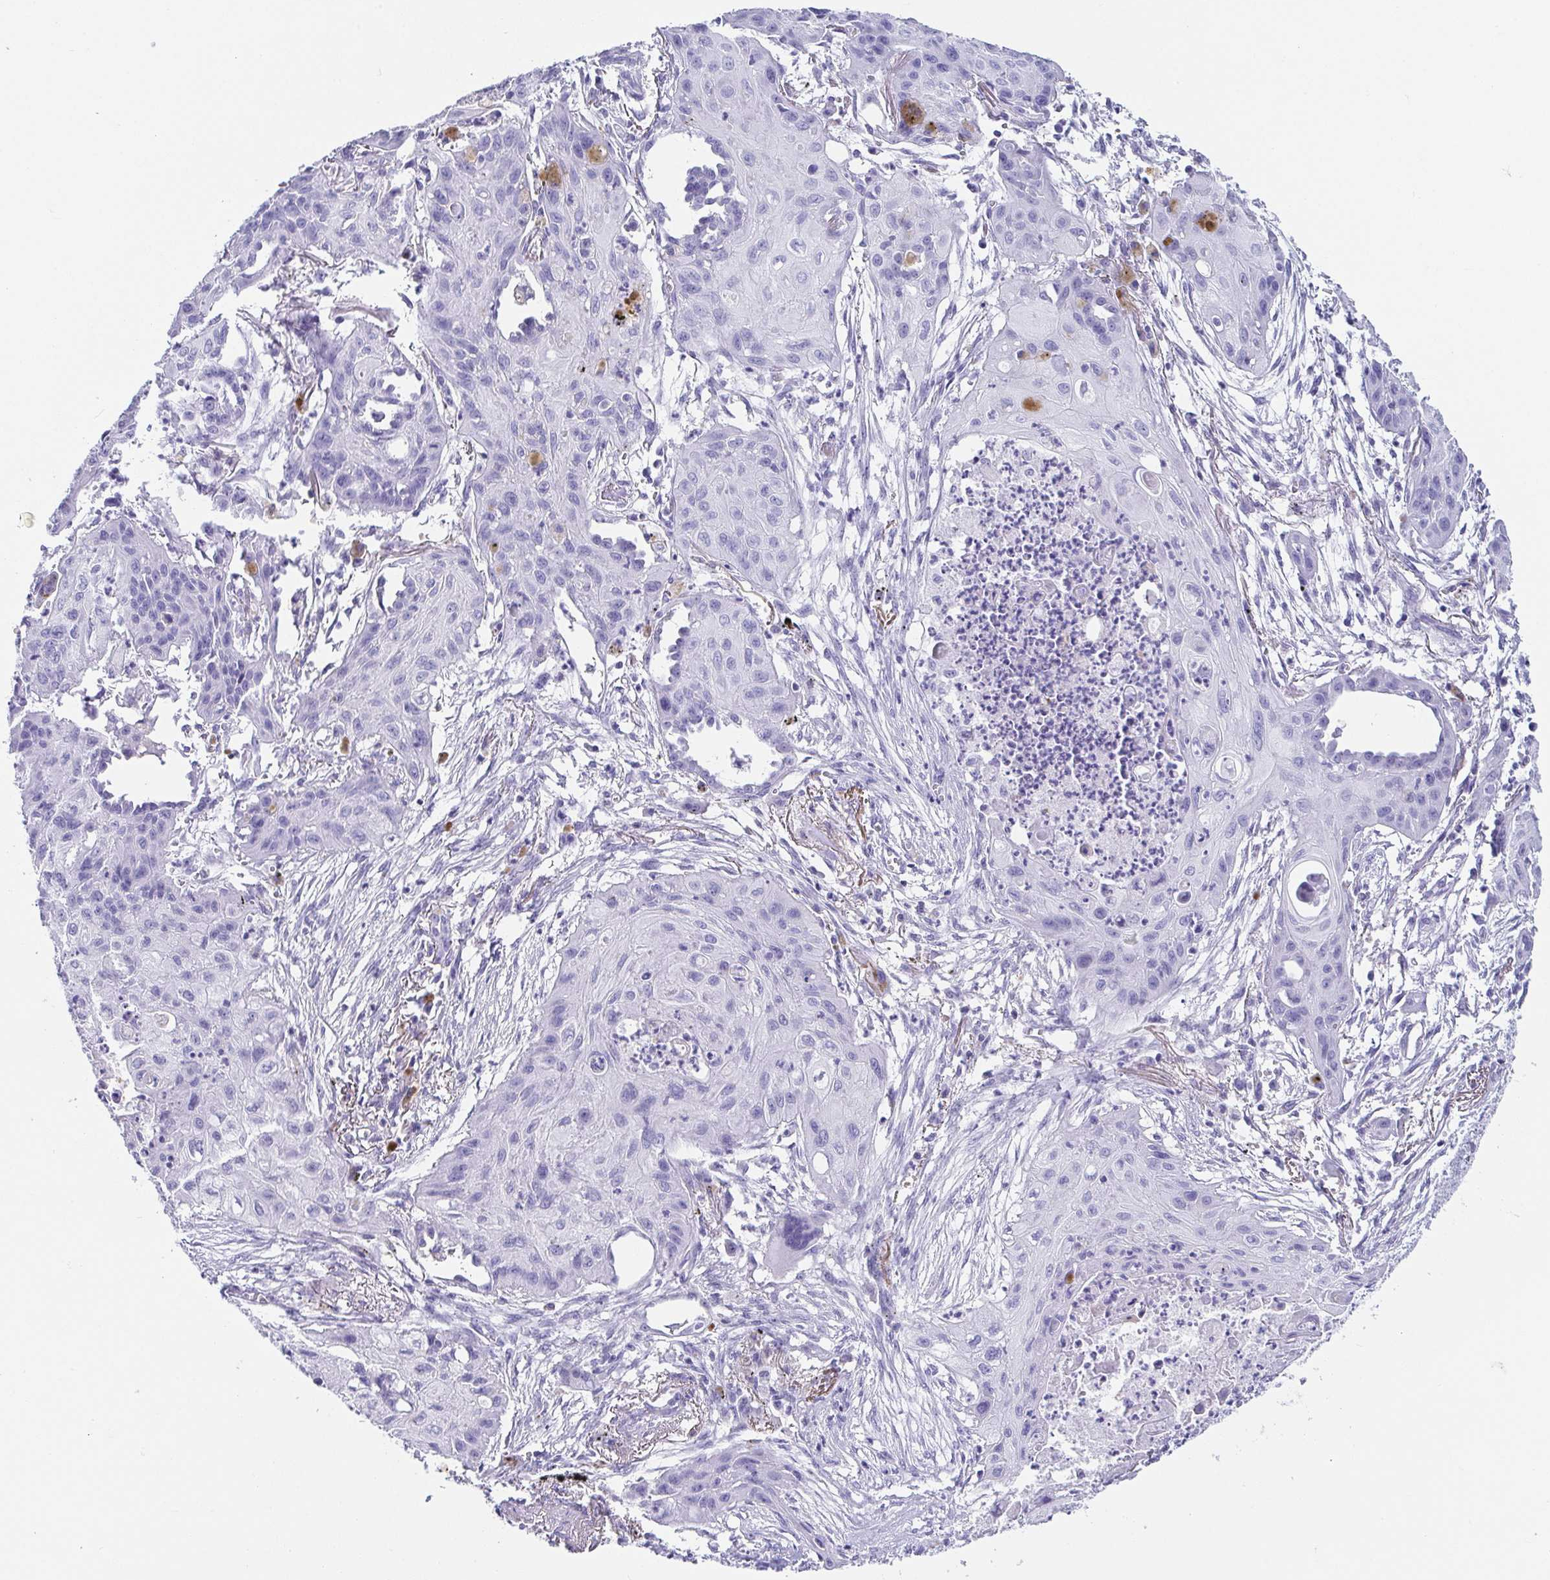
{"staining": {"intensity": "negative", "quantity": "none", "location": "none"}, "tissue": "lung cancer", "cell_type": "Tumor cells", "image_type": "cancer", "snomed": [{"axis": "morphology", "description": "Squamous cell carcinoma, NOS"}, {"axis": "topography", "description": "Lung"}], "caption": "Human squamous cell carcinoma (lung) stained for a protein using immunohistochemistry displays no positivity in tumor cells.", "gene": "CD164L2", "patient": {"sex": "male", "age": 71}}